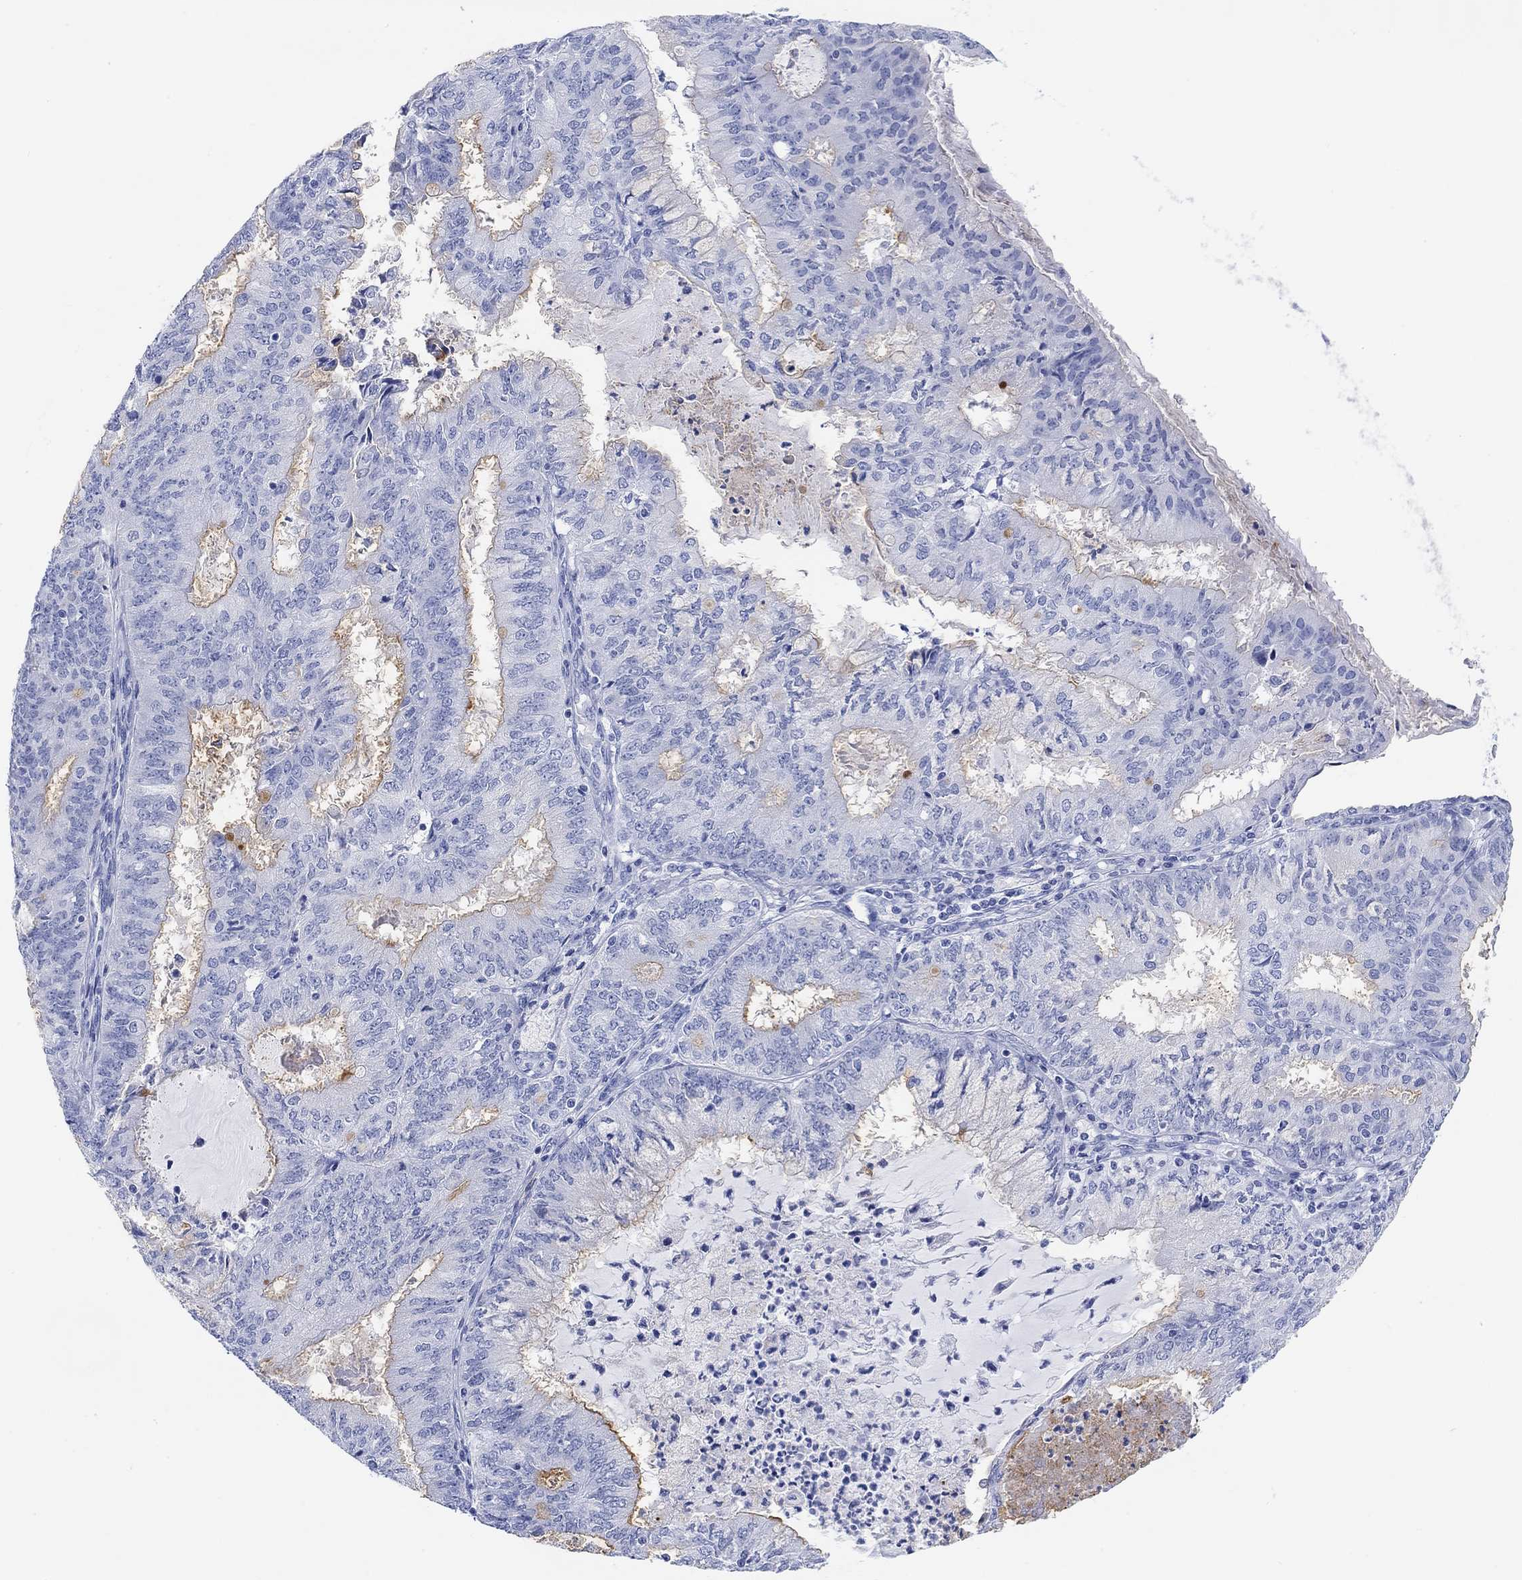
{"staining": {"intensity": "weak", "quantity": "<25%", "location": "cytoplasmic/membranous"}, "tissue": "endometrial cancer", "cell_type": "Tumor cells", "image_type": "cancer", "snomed": [{"axis": "morphology", "description": "Adenocarcinoma, NOS"}, {"axis": "topography", "description": "Endometrium"}], "caption": "This is a micrograph of immunohistochemistry staining of endometrial cancer (adenocarcinoma), which shows no expression in tumor cells.", "gene": "XIRP2", "patient": {"sex": "female", "age": 57}}